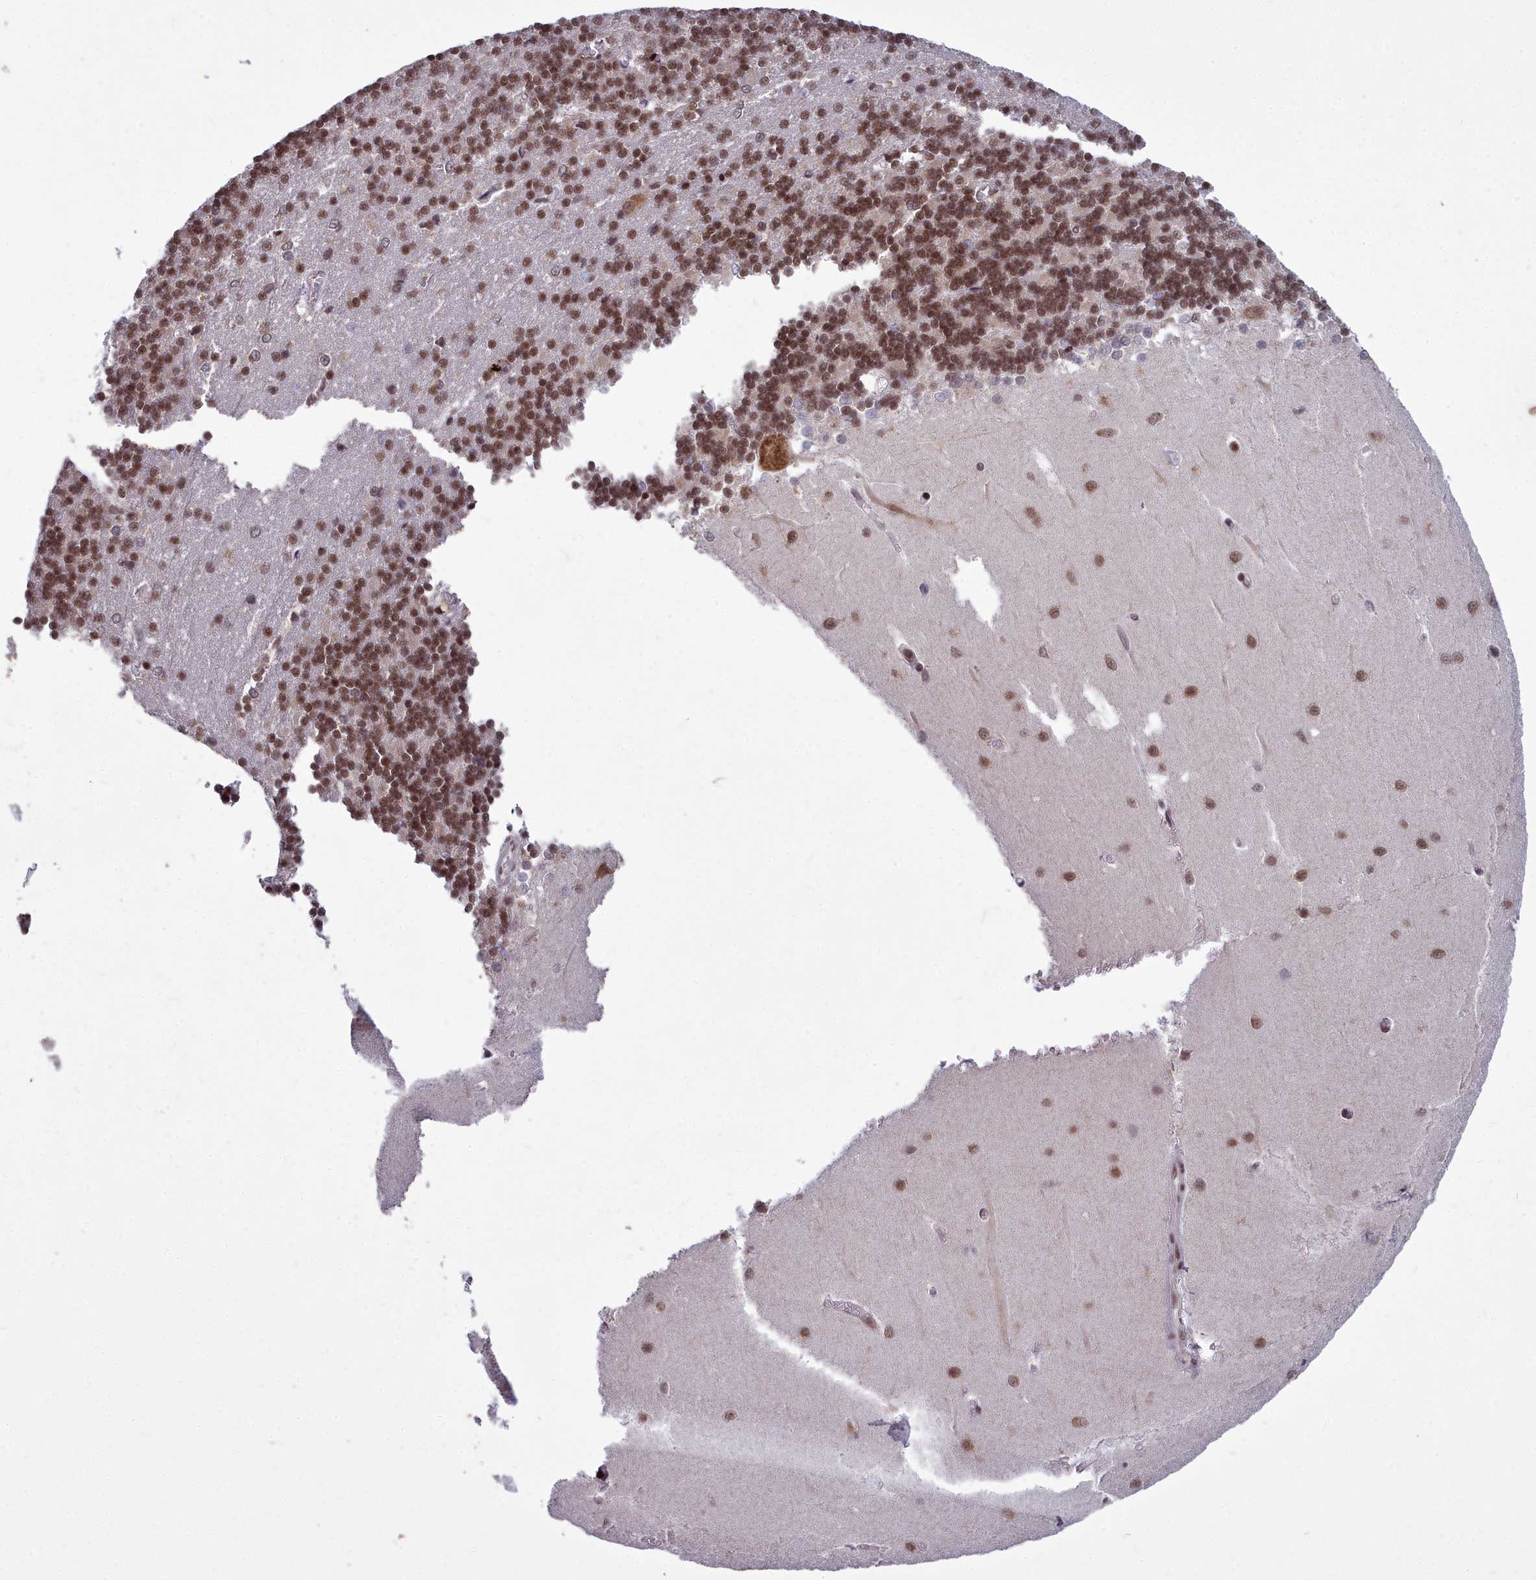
{"staining": {"intensity": "moderate", "quantity": "25%-75%", "location": "nuclear"}, "tissue": "cerebellum", "cell_type": "Cells in granular layer", "image_type": "normal", "snomed": [{"axis": "morphology", "description": "Normal tissue, NOS"}, {"axis": "topography", "description": "Cerebellum"}], "caption": "Brown immunohistochemical staining in benign cerebellum displays moderate nuclear expression in about 25%-75% of cells in granular layer. (Brightfield microscopy of DAB IHC at high magnification).", "gene": "GMEB1", "patient": {"sex": "male", "age": 37}}